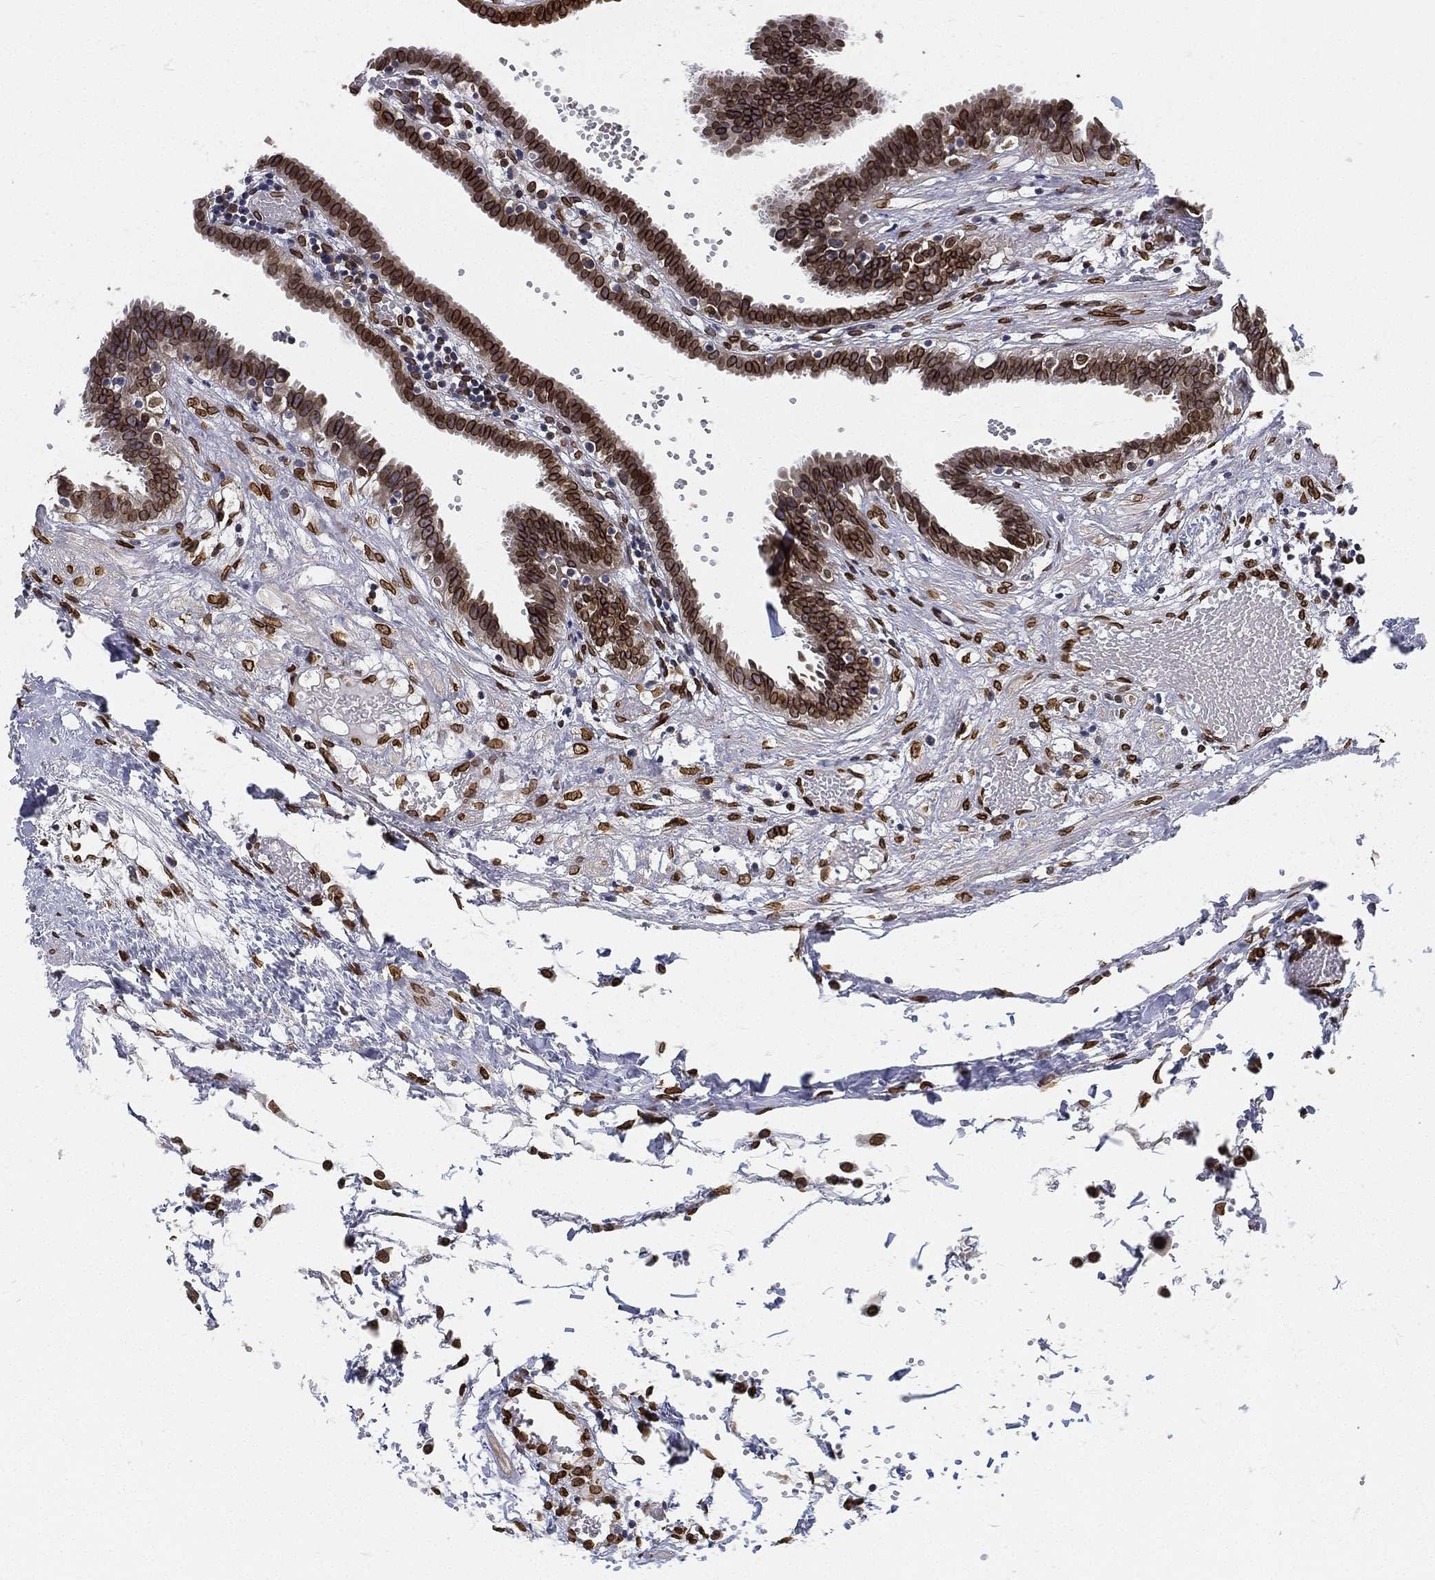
{"staining": {"intensity": "strong", "quantity": ">75%", "location": "cytoplasmic/membranous,nuclear"}, "tissue": "fallopian tube", "cell_type": "Glandular cells", "image_type": "normal", "snomed": [{"axis": "morphology", "description": "Normal tissue, NOS"}, {"axis": "topography", "description": "Fallopian tube"}], "caption": "The immunohistochemical stain labels strong cytoplasmic/membranous,nuclear staining in glandular cells of normal fallopian tube.", "gene": "PALB2", "patient": {"sex": "female", "age": 37}}